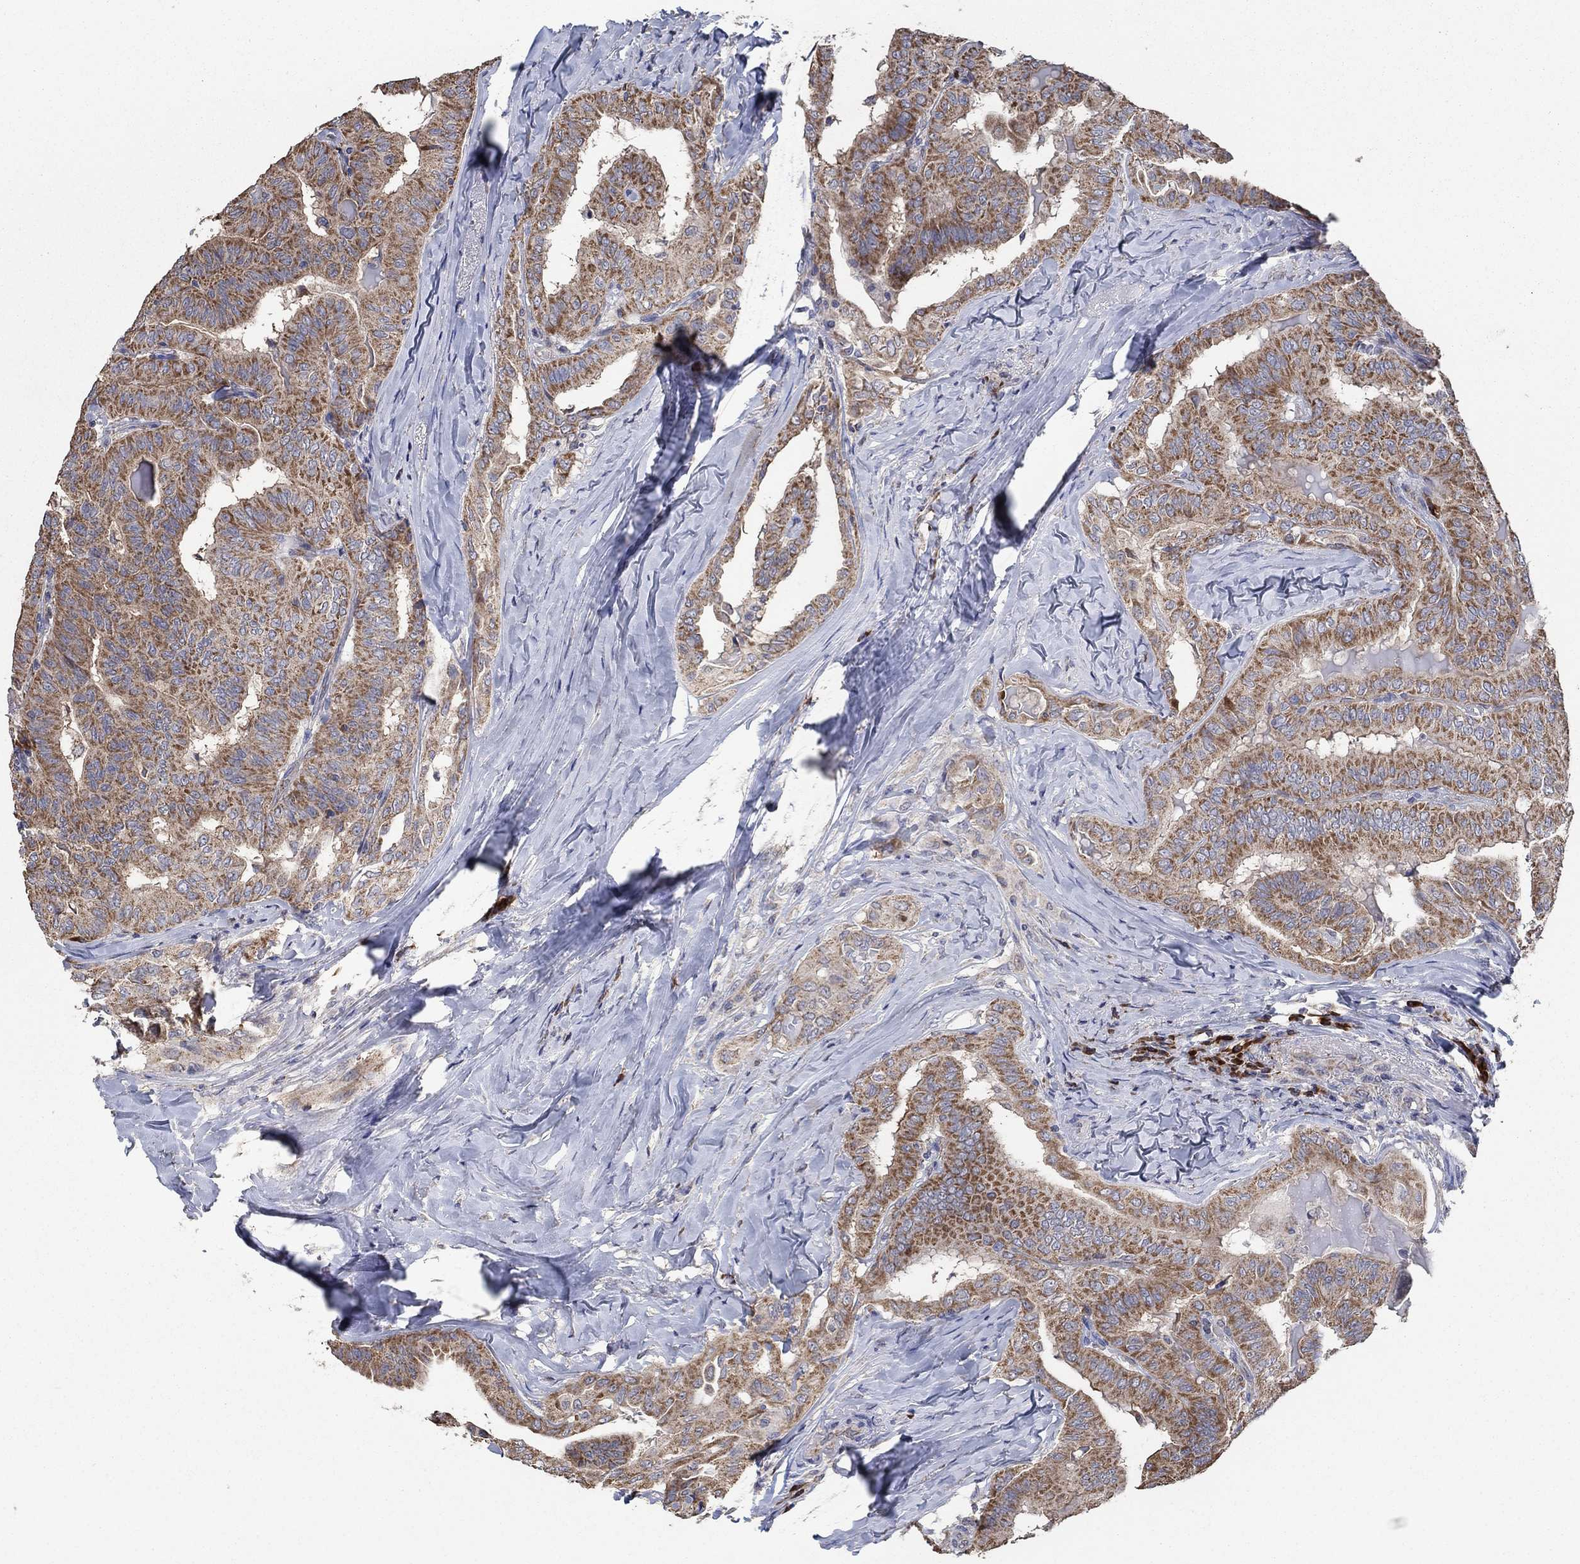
{"staining": {"intensity": "moderate", "quantity": ">75%", "location": "cytoplasmic/membranous"}, "tissue": "thyroid cancer", "cell_type": "Tumor cells", "image_type": "cancer", "snomed": [{"axis": "morphology", "description": "Papillary adenocarcinoma, NOS"}, {"axis": "topography", "description": "Thyroid gland"}], "caption": "Tumor cells reveal medium levels of moderate cytoplasmic/membranous staining in approximately >75% of cells in human thyroid cancer (papillary adenocarcinoma).", "gene": "HID1", "patient": {"sex": "female", "age": 68}}